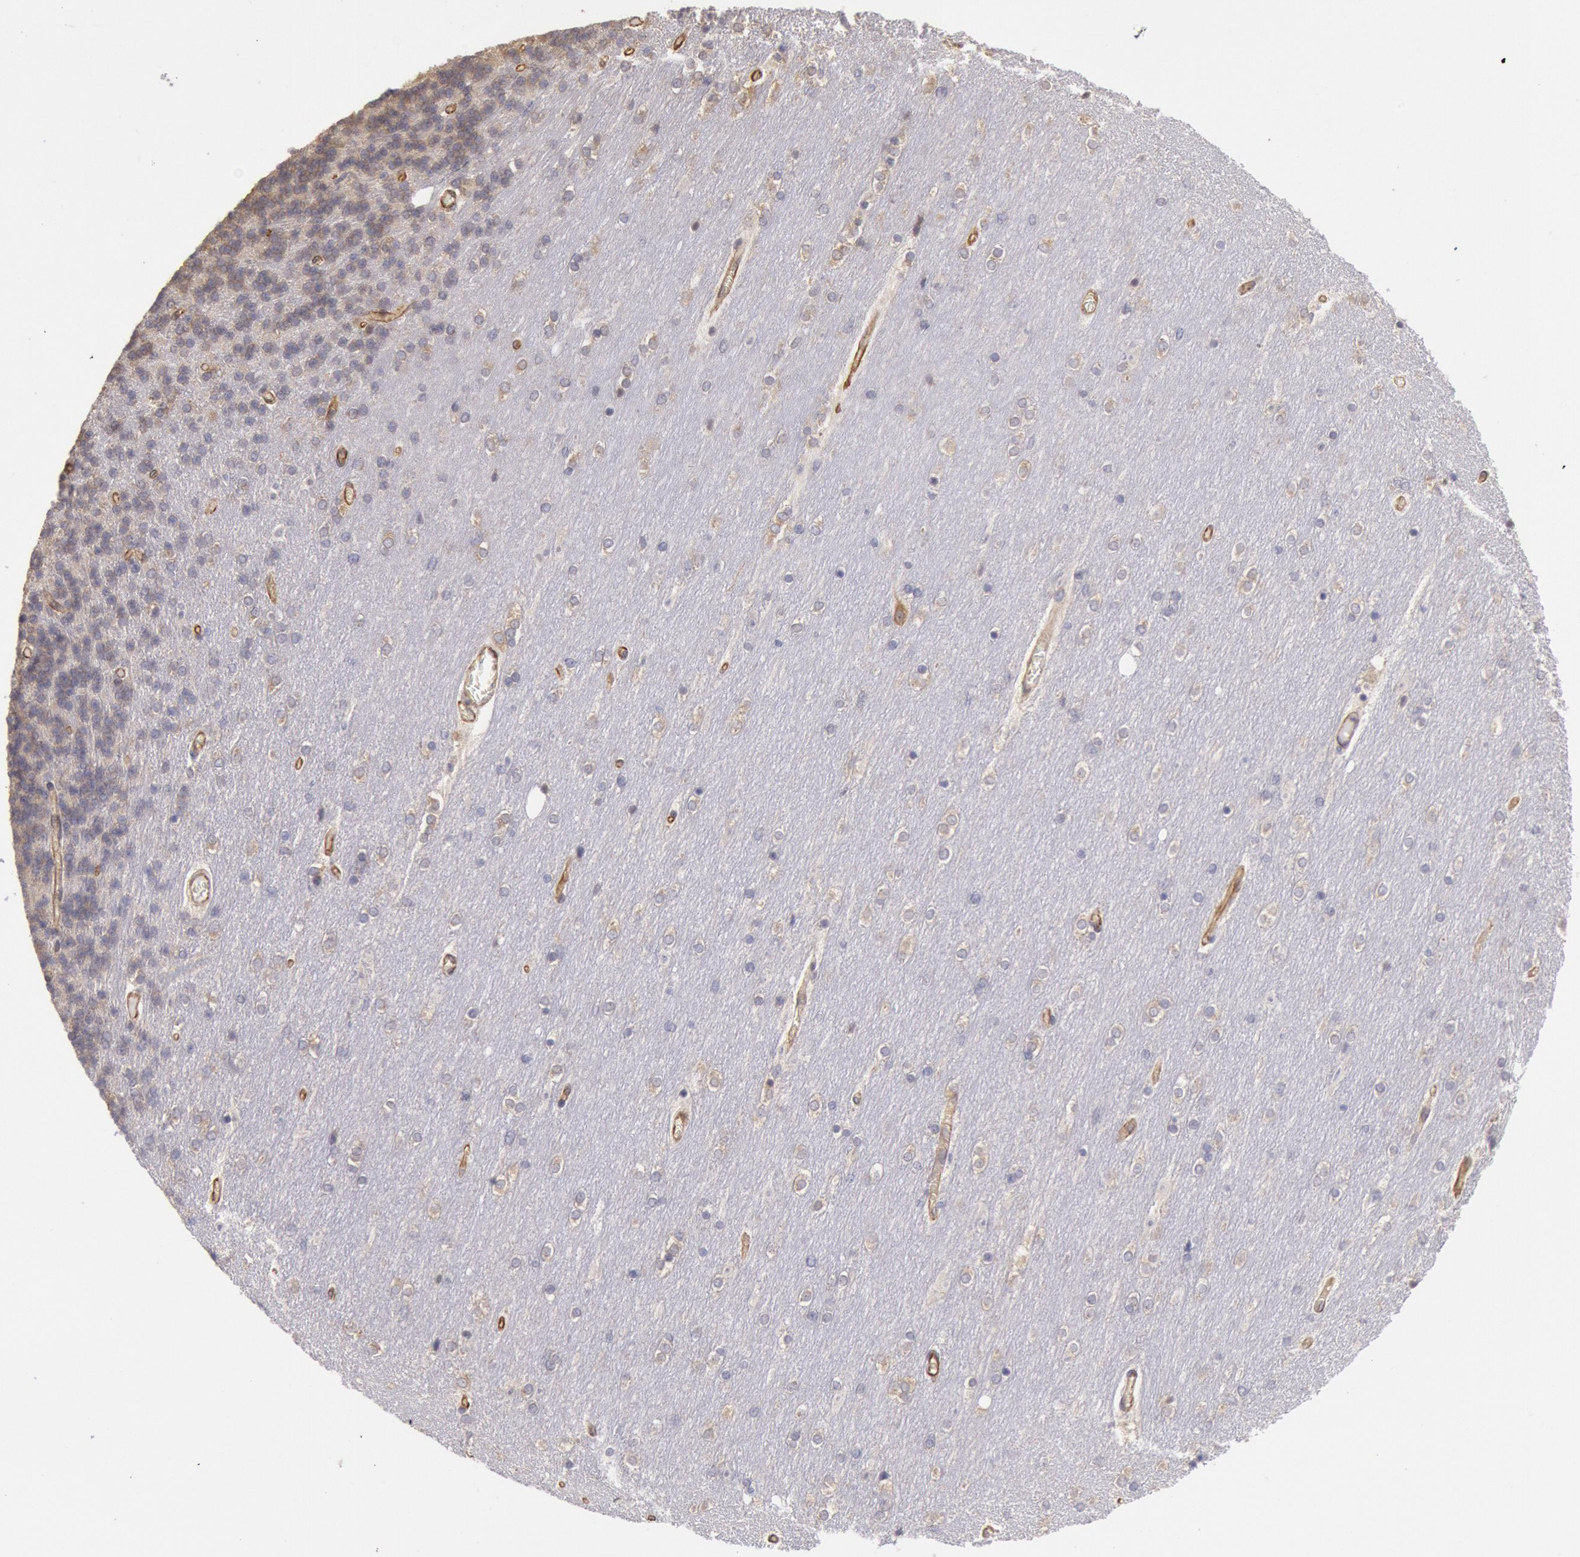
{"staining": {"intensity": "weak", "quantity": "25%-75%", "location": "cytoplasmic/membranous"}, "tissue": "cerebellum", "cell_type": "Cells in granular layer", "image_type": "normal", "snomed": [{"axis": "morphology", "description": "Normal tissue, NOS"}, {"axis": "topography", "description": "Cerebellum"}], "caption": "Immunohistochemistry staining of unremarkable cerebellum, which exhibits low levels of weak cytoplasmic/membranous expression in approximately 25%-75% of cells in granular layer indicating weak cytoplasmic/membranous protein positivity. The staining was performed using DAB (3,3'-diaminobenzidine) (brown) for protein detection and nuclei were counterstained in hematoxylin (blue).", "gene": "DRG1", "patient": {"sex": "female", "age": 54}}